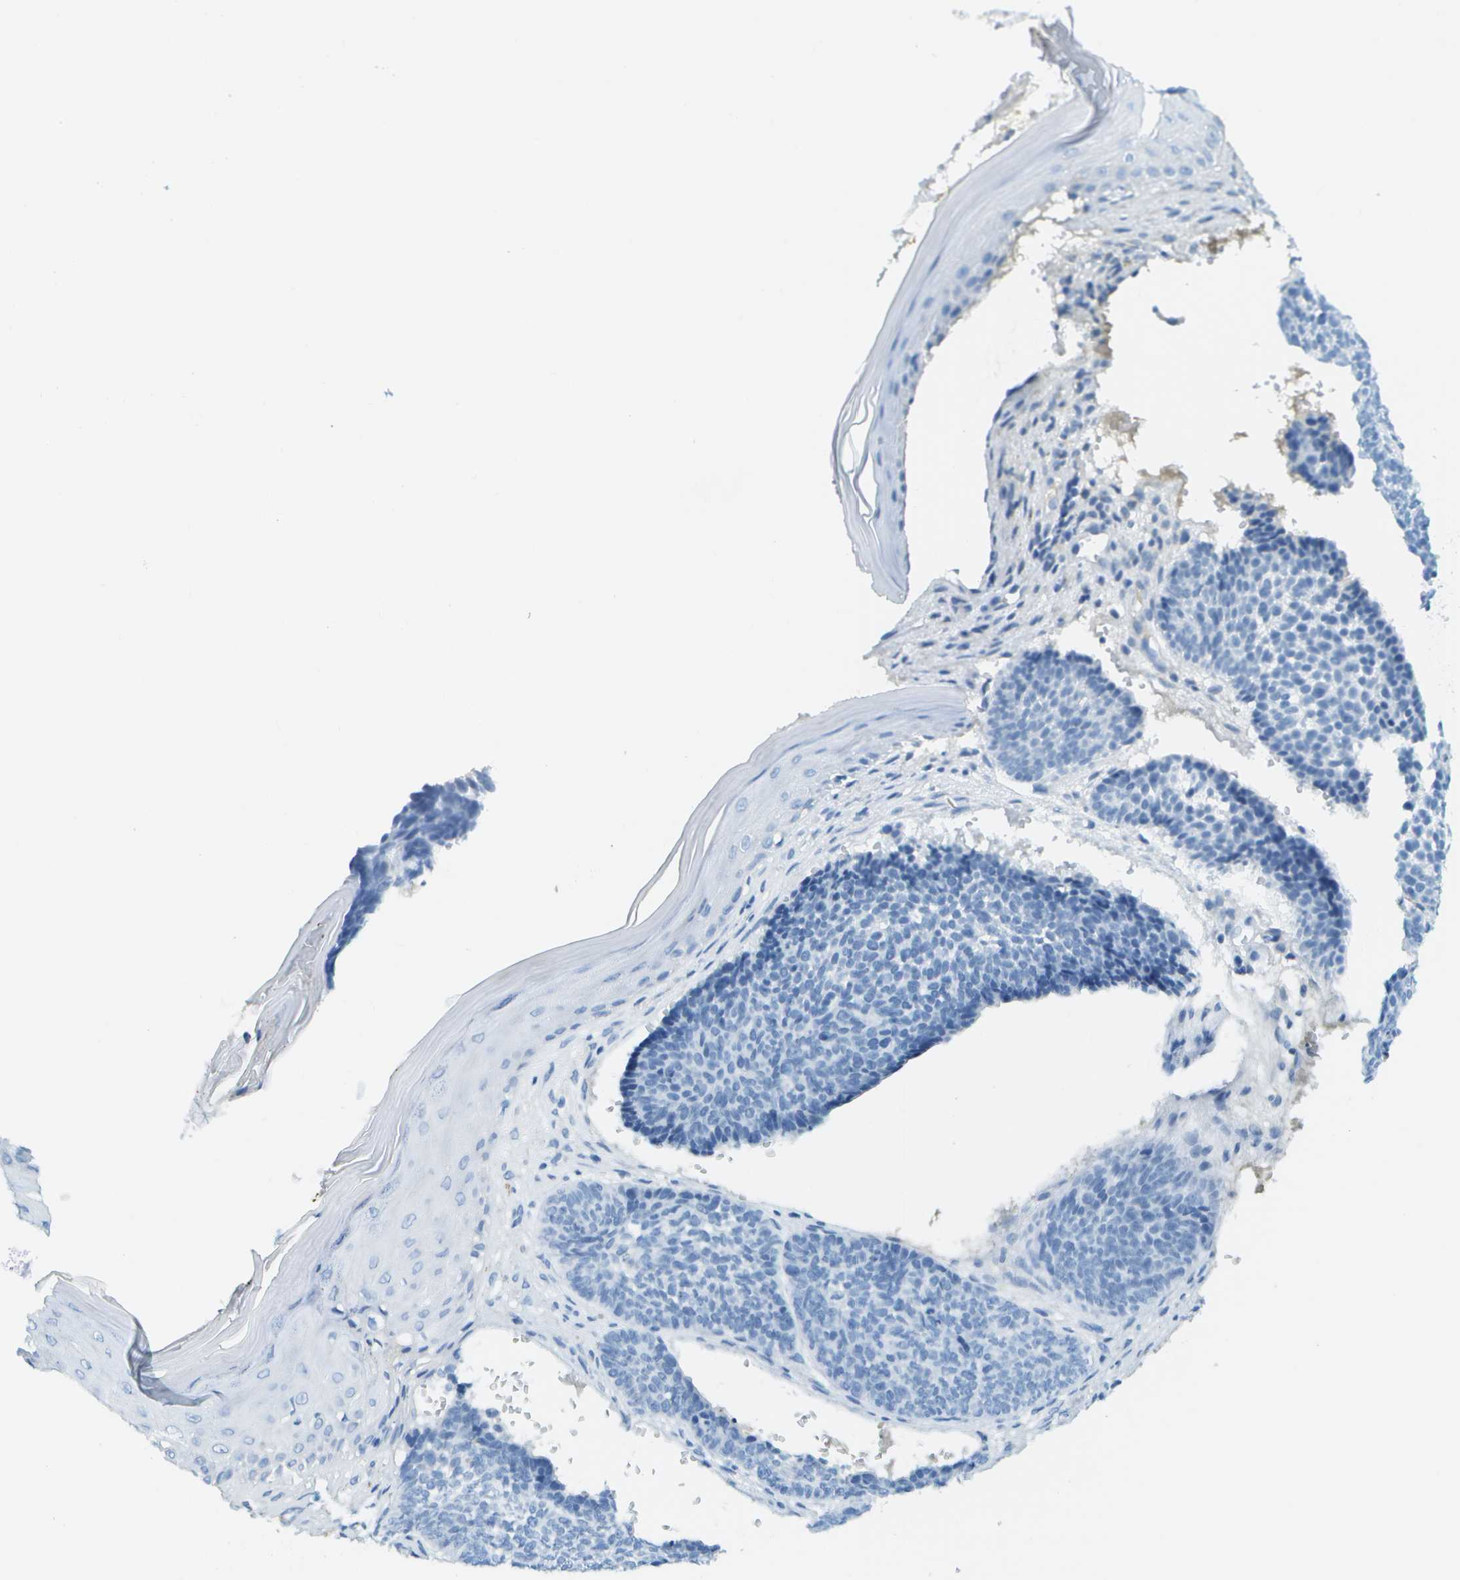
{"staining": {"intensity": "negative", "quantity": "none", "location": "none"}, "tissue": "skin cancer", "cell_type": "Tumor cells", "image_type": "cancer", "snomed": [{"axis": "morphology", "description": "Basal cell carcinoma"}, {"axis": "topography", "description": "Skin"}], "caption": "A micrograph of basal cell carcinoma (skin) stained for a protein exhibits no brown staining in tumor cells.", "gene": "C1S", "patient": {"sex": "male", "age": 84}}